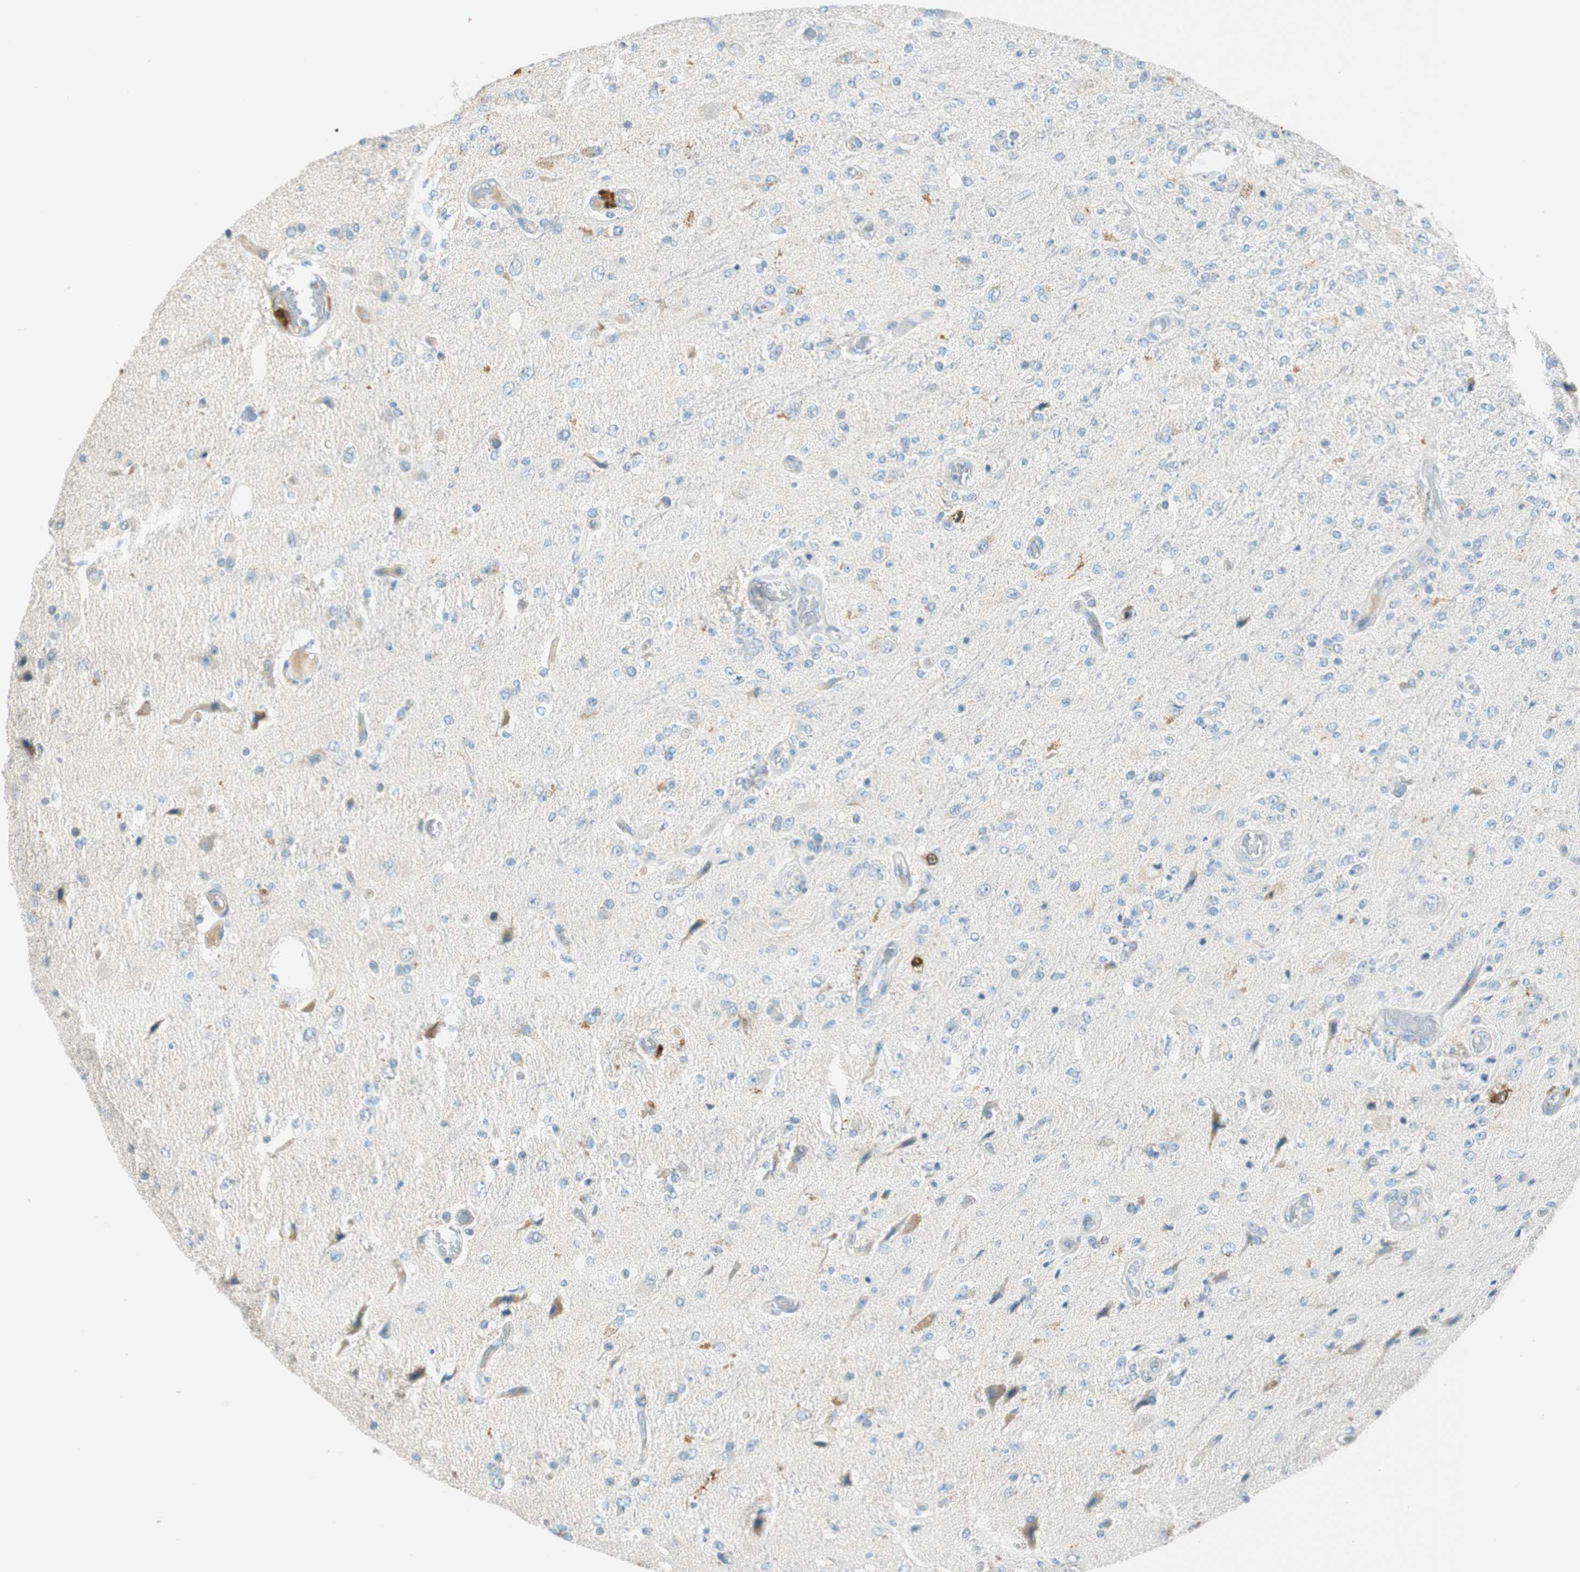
{"staining": {"intensity": "negative", "quantity": "none", "location": "none"}, "tissue": "glioma", "cell_type": "Tumor cells", "image_type": "cancer", "snomed": [{"axis": "morphology", "description": "Normal tissue, NOS"}, {"axis": "morphology", "description": "Glioma, malignant, High grade"}, {"axis": "topography", "description": "Cerebral cortex"}], "caption": "This is a photomicrograph of immunohistochemistry (IHC) staining of malignant high-grade glioma, which shows no positivity in tumor cells.", "gene": "PTTG1", "patient": {"sex": "male", "age": 77}}